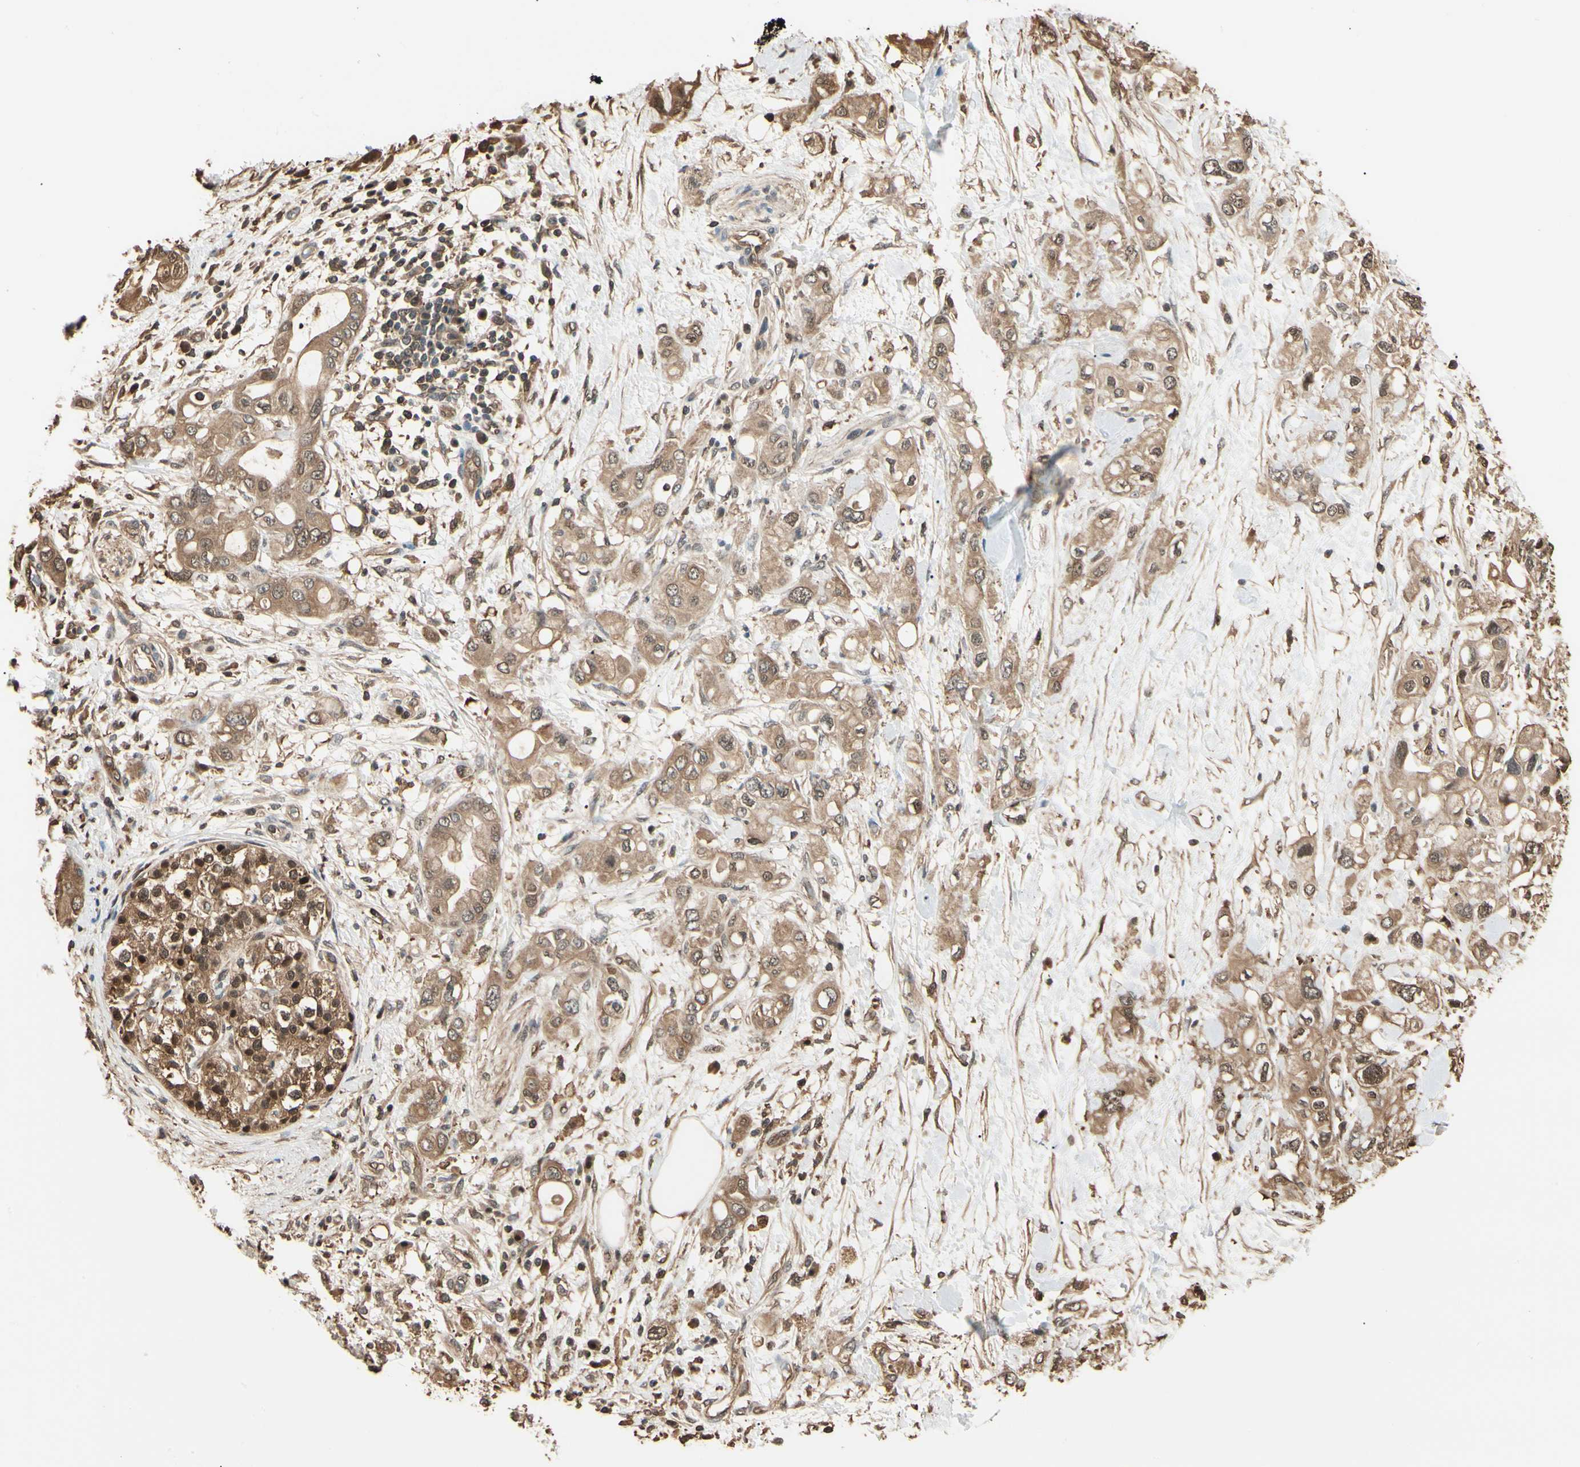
{"staining": {"intensity": "moderate", "quantity": ">75%", "location": "cytoplasmic/membranous,nuclear"}, "tissue": "pancreatic cancer", "cell_type": "Tumor cells", "image_type": "cancer", "snomed": [{"axis": "morphology", "description": "Adenocarcinoma, NOS"}, {"axis": "topography", "description": "Pancreas"}], "caption": "Immunohistochemistry image of pancreatic adenocarcinoma stained for a protein (brown), which exhibits medium levels of moderate cytoplasmic/membranous and nuclear positivity in about >75% of tumor cells.", "gene": "YWHAE", "patient": {"sex": "female", "age": 56}}